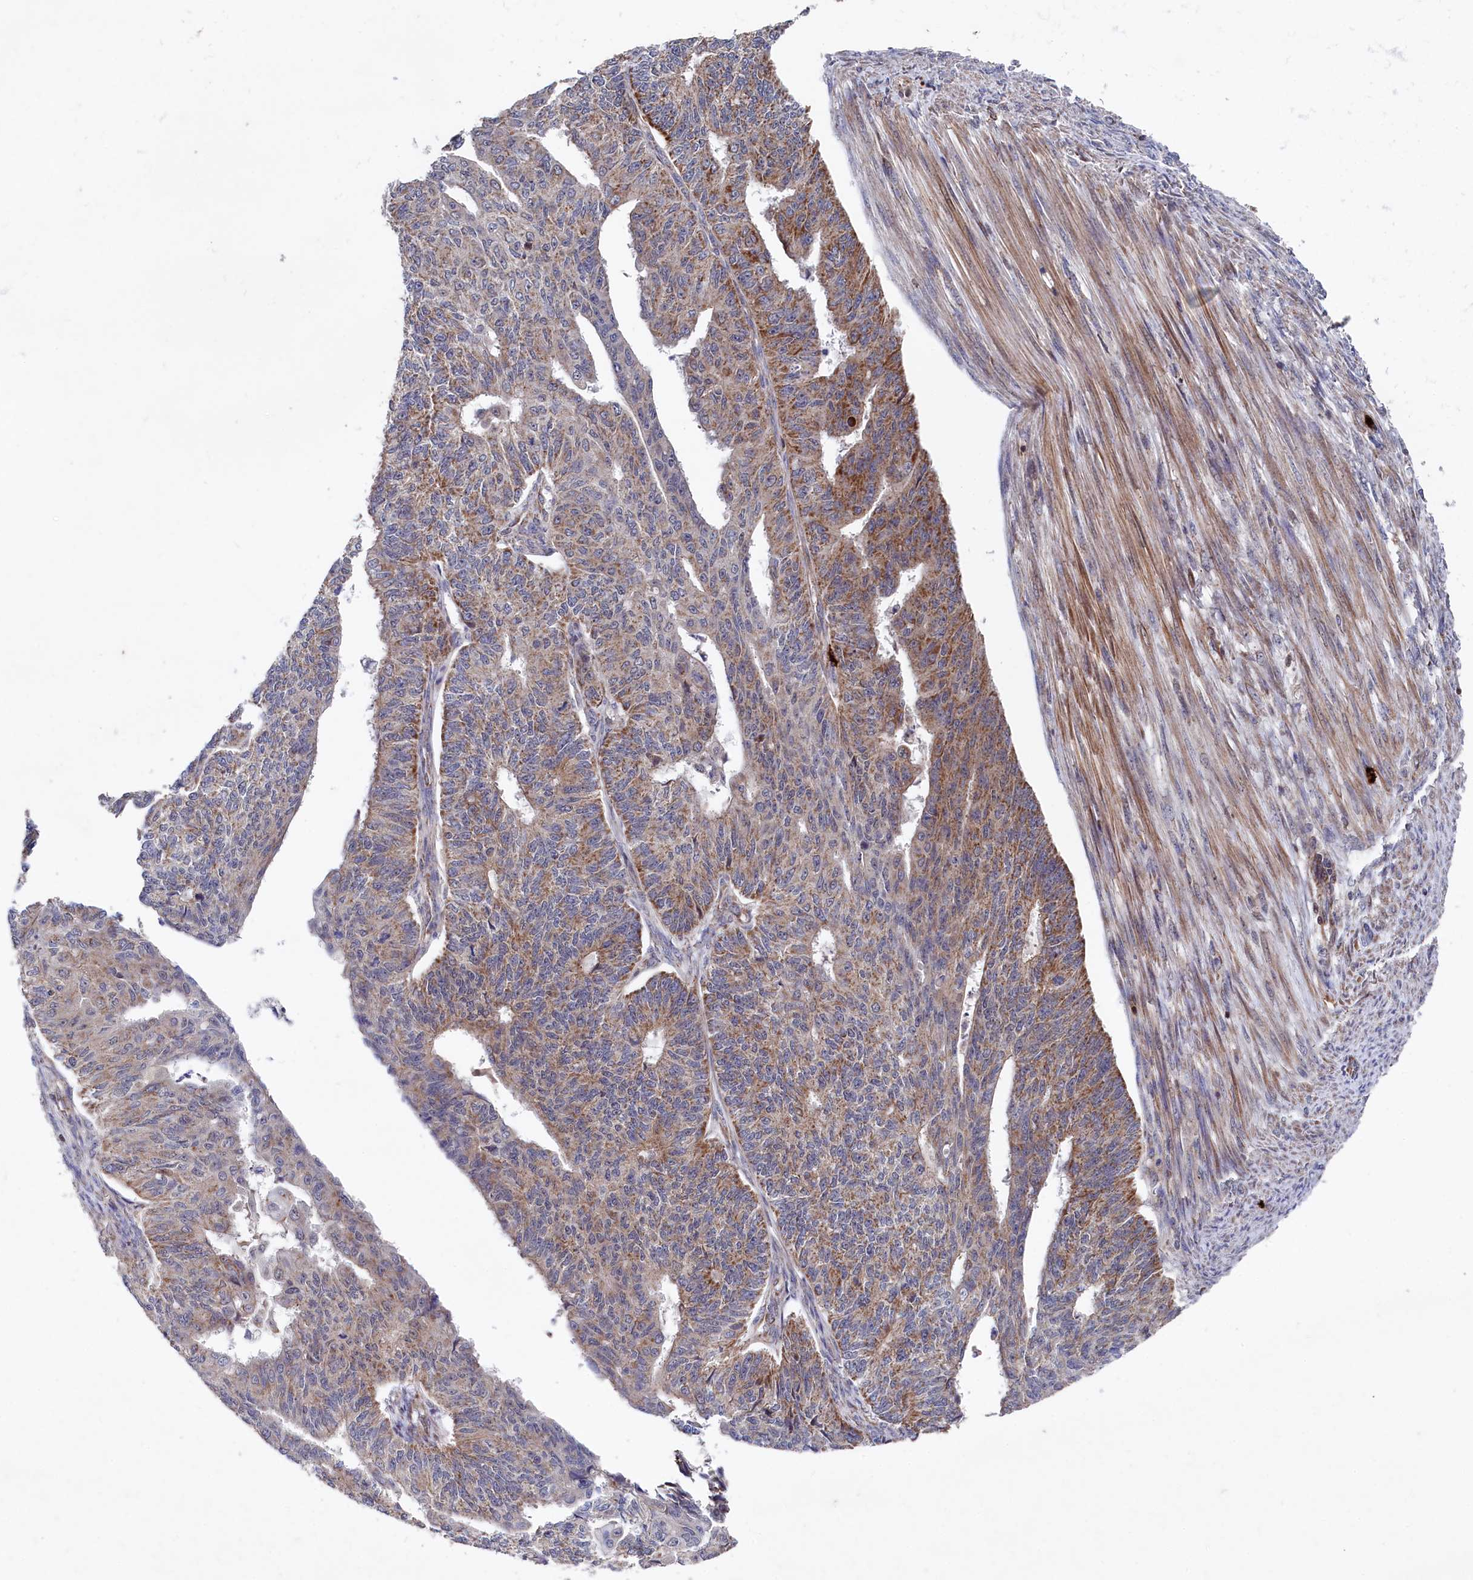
{"staining": {"intensity": "moderate", "quantity": "25%-75%", "location": "cytoplasmic/membranous"}, "tissue": "endometrial cancer", "cell_type": "Tumor cells", "image_type": "cancer", "snomed": [{"axis": "morphology", "description": "Adenocarcinoma, NOS"}, {"axis": "topography", "description": "Endometrium"}], "caption": "Adenocarcinoma (endometrial) tissue reveals moderate cytoplasmic/membranous positivity in approximately 25%-75% of tumor cells Nuclei are stained in blue.", "gene": "CHCHD1", "patient": {"sex": "female", "age": 32}}